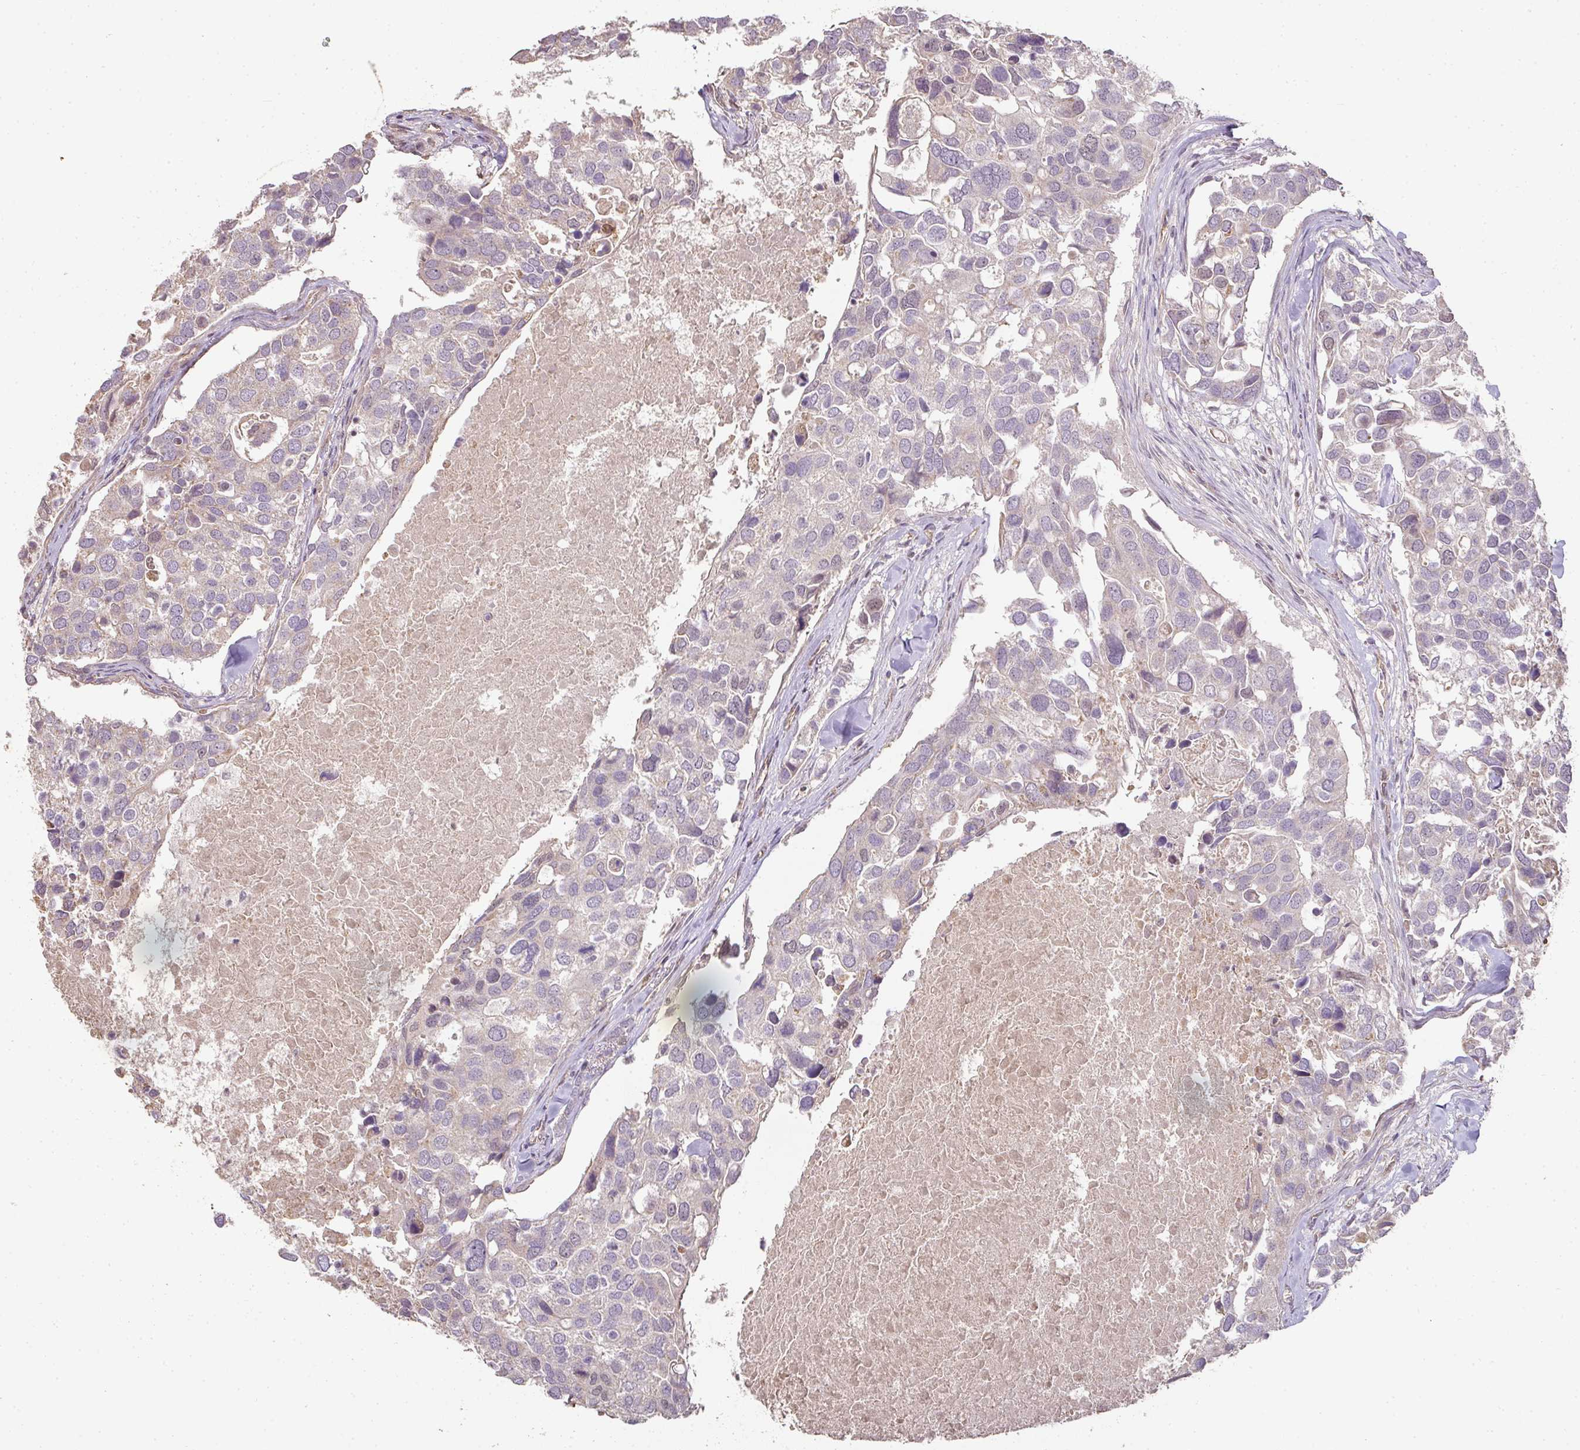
{"staining": {"intensity": "weak", "quantity": "<25%", "location": "cytoplasmic/membranous"}, "tissue": "breast cancer", "cell_type": "Tumor cells", "image_type": "cancer", "snomed": [{"axis": "morphology", "description": "Duct carcinoma"}, {"axis": "topography", "description": "Breast"}], "caption": "DAB immunohistochemical staining of human breast infiltrating ductal carcinoma reveals no significant staining in tumor cells.", "gene": "MYOM2", "patient": {"sex": "female", "age": 83}}